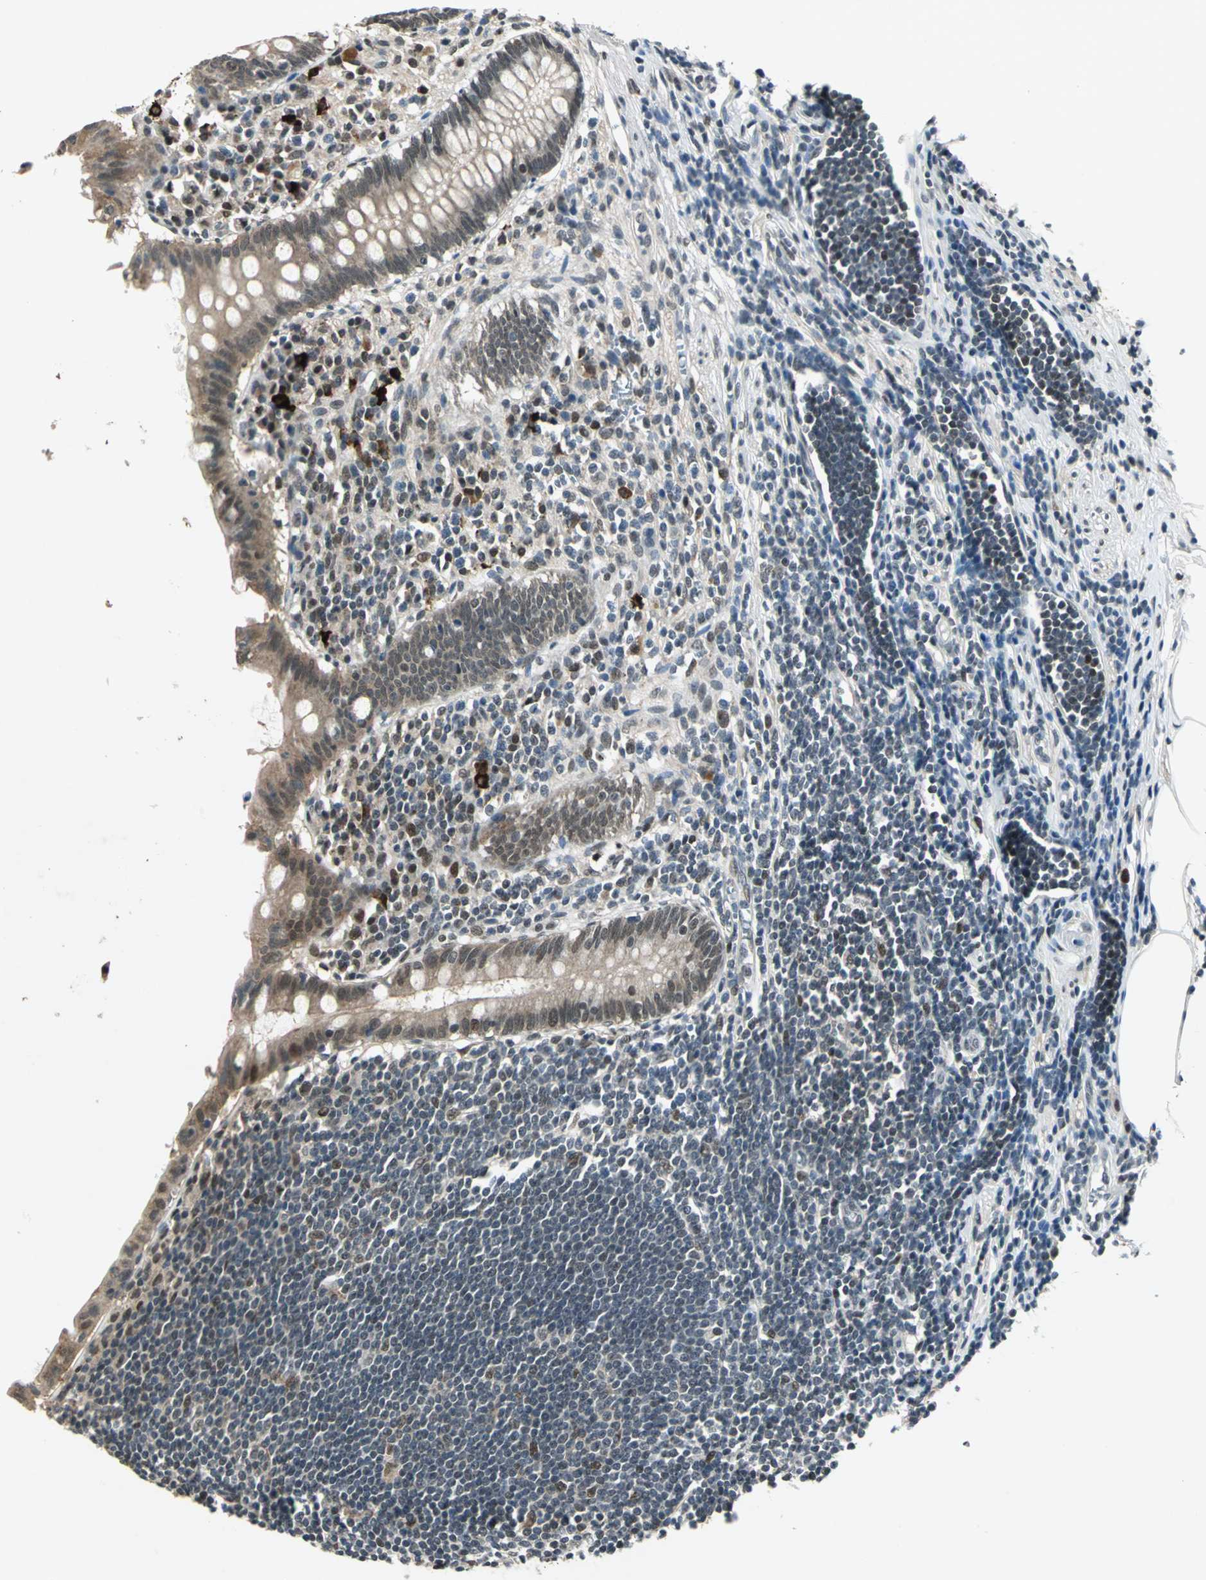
{"staining": {"intensity": "moderate", "quantity": ">75%", "location": "cytoplasmic/membranous,nuclear"}, "tissue": "appendix", "cell_type": "Glandular cells", "image_type": "normal", "snomed": [{"axis": "morphology", "description": "Normal tissue, NOS"}, {"axis": "topography", "description": "Appendix"}], "caption": "Protein expression analysis of normal appendix exhibits moderate cytoplasmic/membranous,nuclear expression in about >75% of glandular cells. Using DAB (3,3'-diaminobenzidine) (brown) and hematoxylin (blue) stains, captured at high magnification using brightfield microscopy.", "gene": "RAD17", "patient": {"sex": "female", "age": 50}}